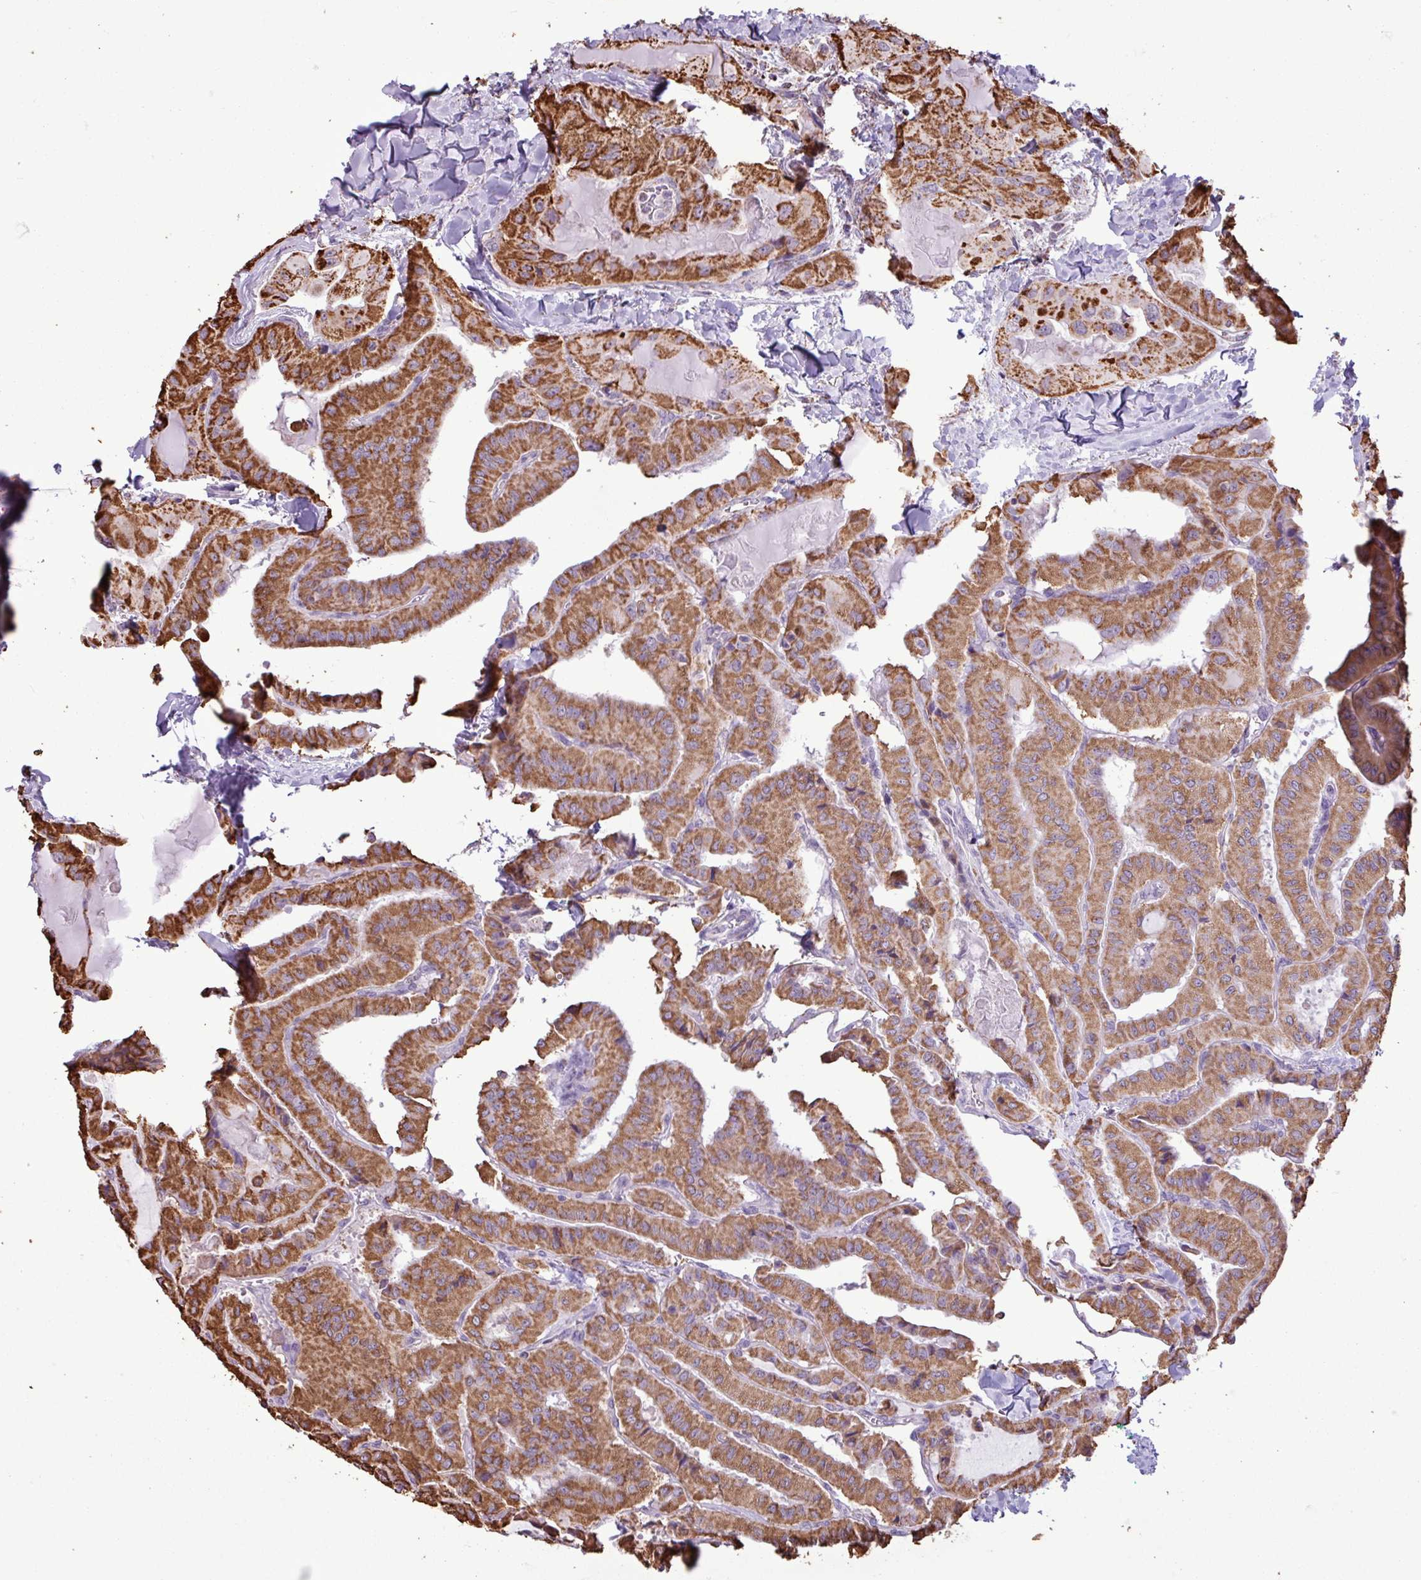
{"staining": {"intensity": "strong", "quantity": ">75%", "location": "cytoplasmic/membranous"}, "tissue": "thyroid cancer", "cell_type": "Tumor cells", "image_type": "cancer", "snomed": [{"axis": "morphology", "description": "Normal tissue, NOS"}, {"axis": "morphology", "description": "Papillary adenocarcinoma, NOS"}, {"axis": "topography", "description": "Thyroid gland"}], "caption": "Human papillary adenocarcinoma (thyroid) stained with a protein marker exhibits strong staining in tumor cells.", "gene": "ALG8", "patient": {"sex": "female", "age": 59}}